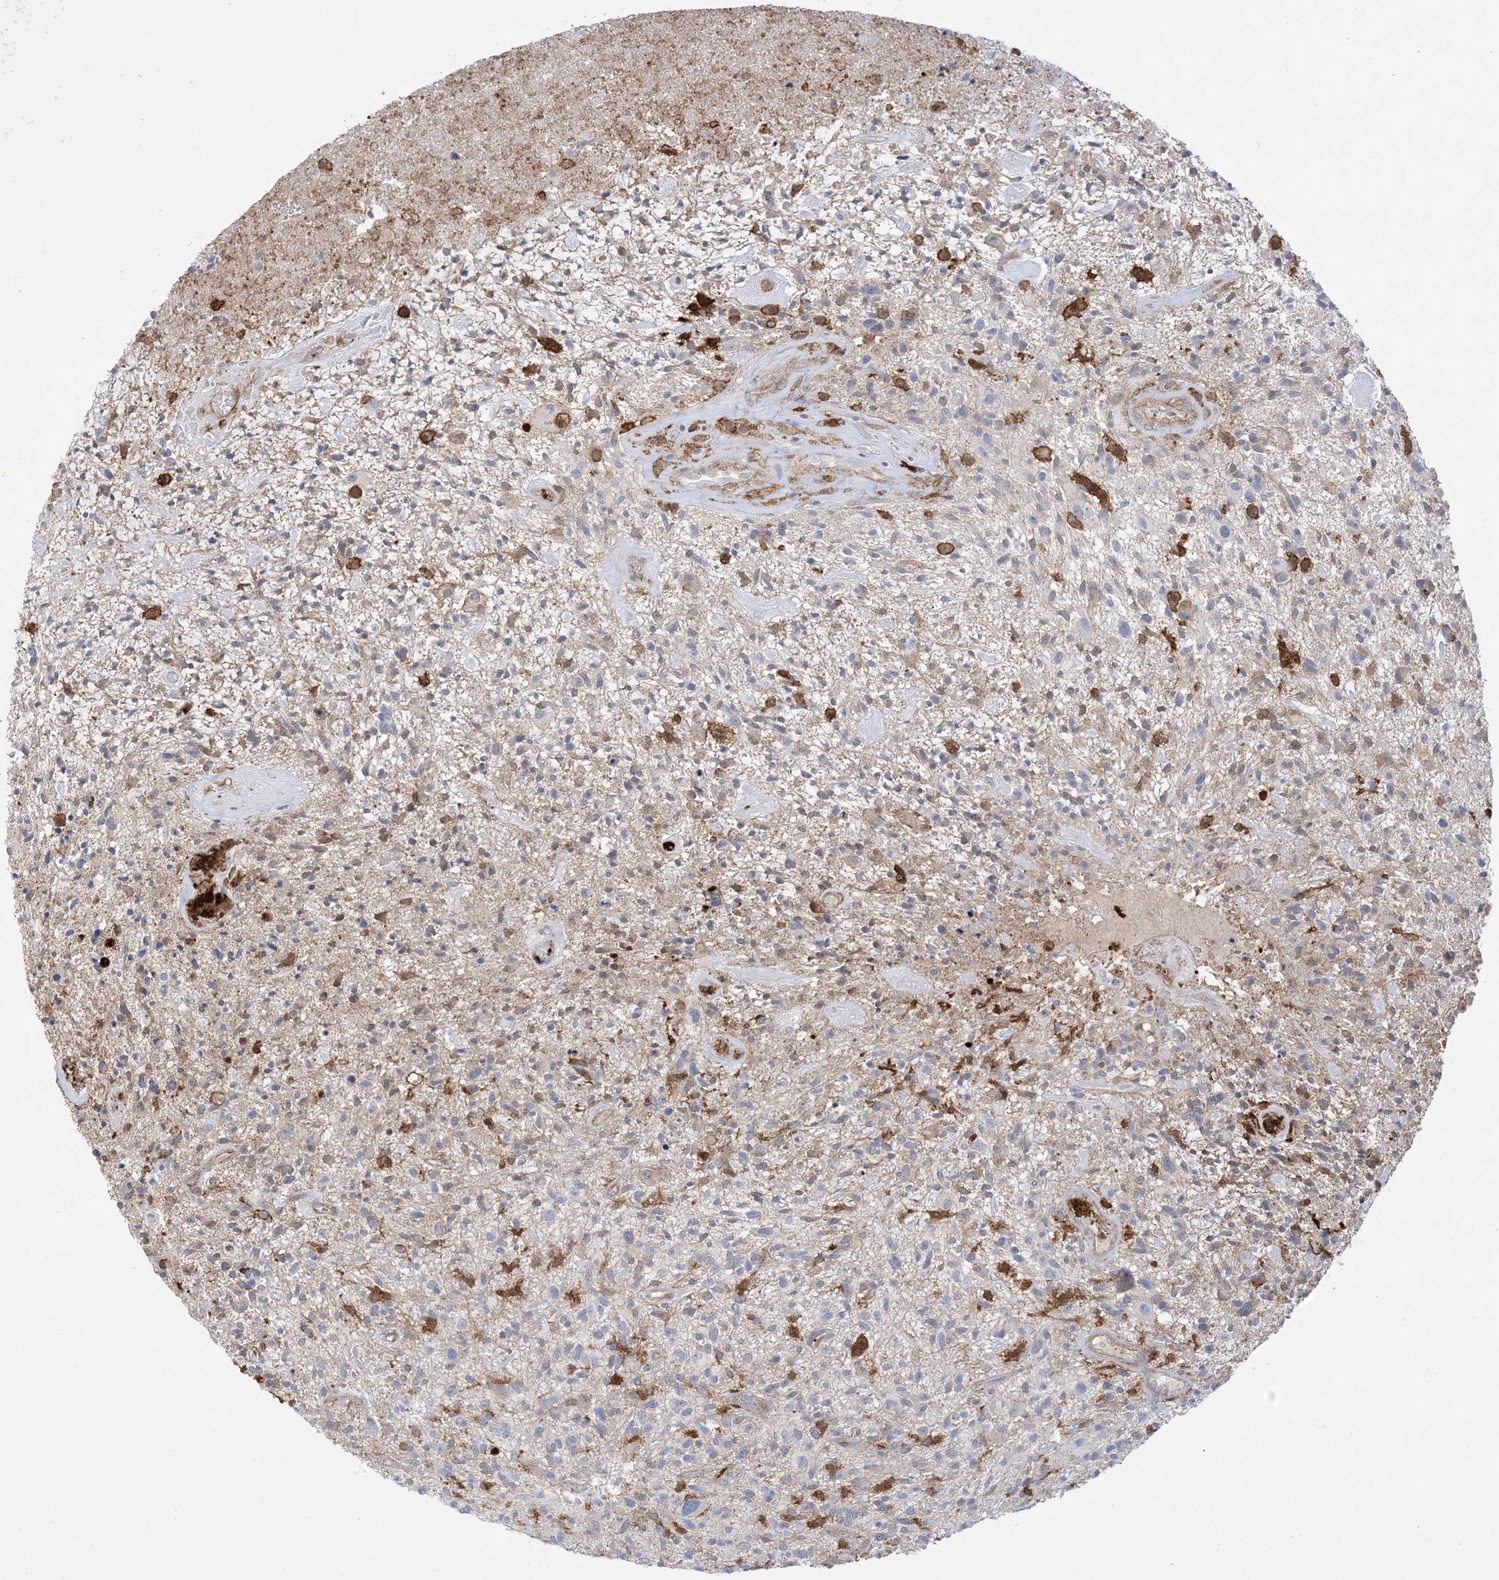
{"staining": {"intensity": "negative", "quantity": "none", "location": "none"}, "tissue": "glioma", "cell_type": "Tumor cells", "image_type": "cancer", "snomed": [{"axis": "morphology", "description": "Glioma, malignant, High grade"}, {"axis": "topography", "description": "Brain"}], "caption": "Protein analysis of glioma demonstrates no significant staining in tumor cells.", "gene": "GSN", "patient": {"sex": "male", "age": 47}}